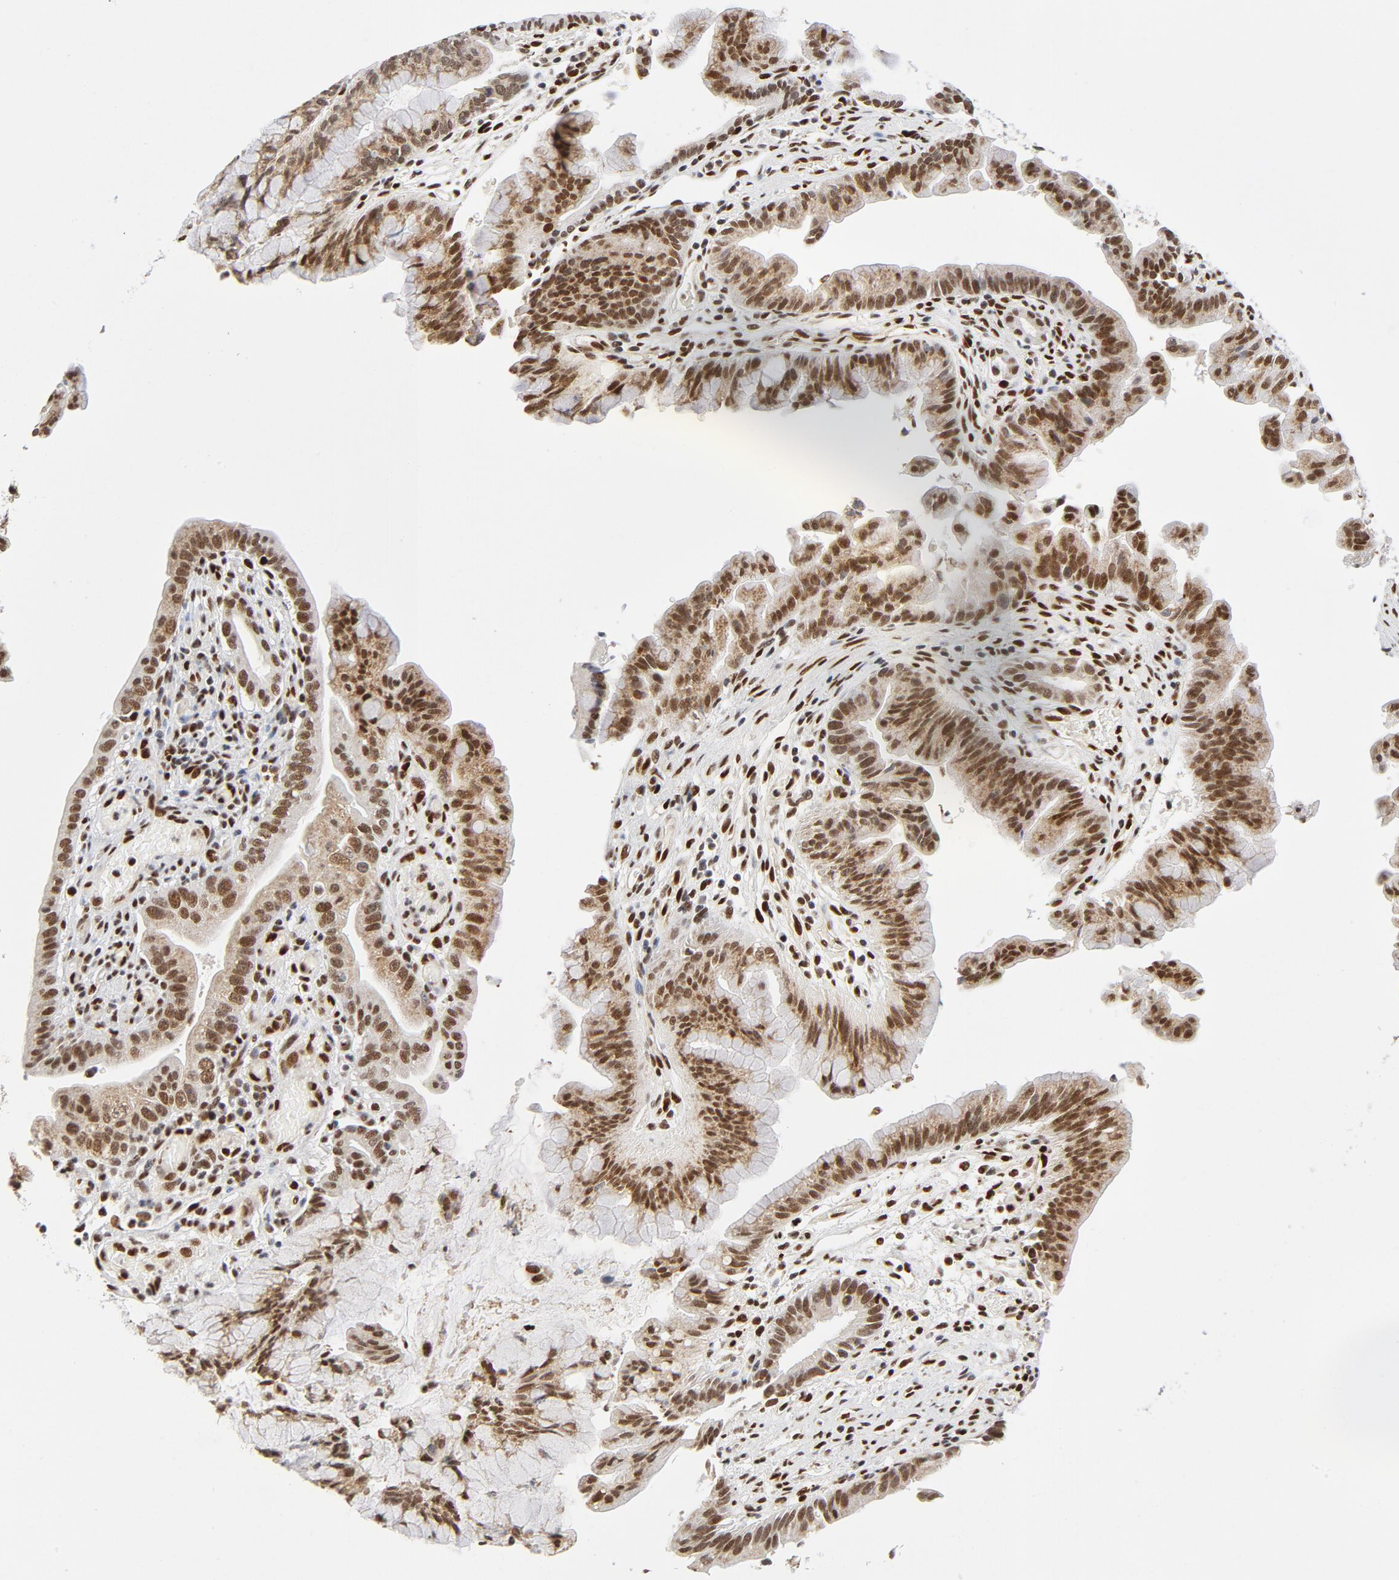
{"staining": {"intensity": "moderate", "quantity": ">75%", "location": "nuclear"}, "tissue": "pancreatic cancer", "cell_type": "Tumor cells", "image_type": "cancer", "snomed": [{"axis": "morphology", "description": "Adenocarcinoma, NOS"}, {"axis": "topography", "description": "Pancreas"}], "caption": "Pancreatic cancer (adenocarcinoma) stained with DAB (3,3'-diaminobenzidine) immunohistochemistry (IHC) shows medium levels of moderate nuclear staining in about >75% of tumor cells.", "gene": "MEF2A", "patient": {"sex": "male", "age": 59}}